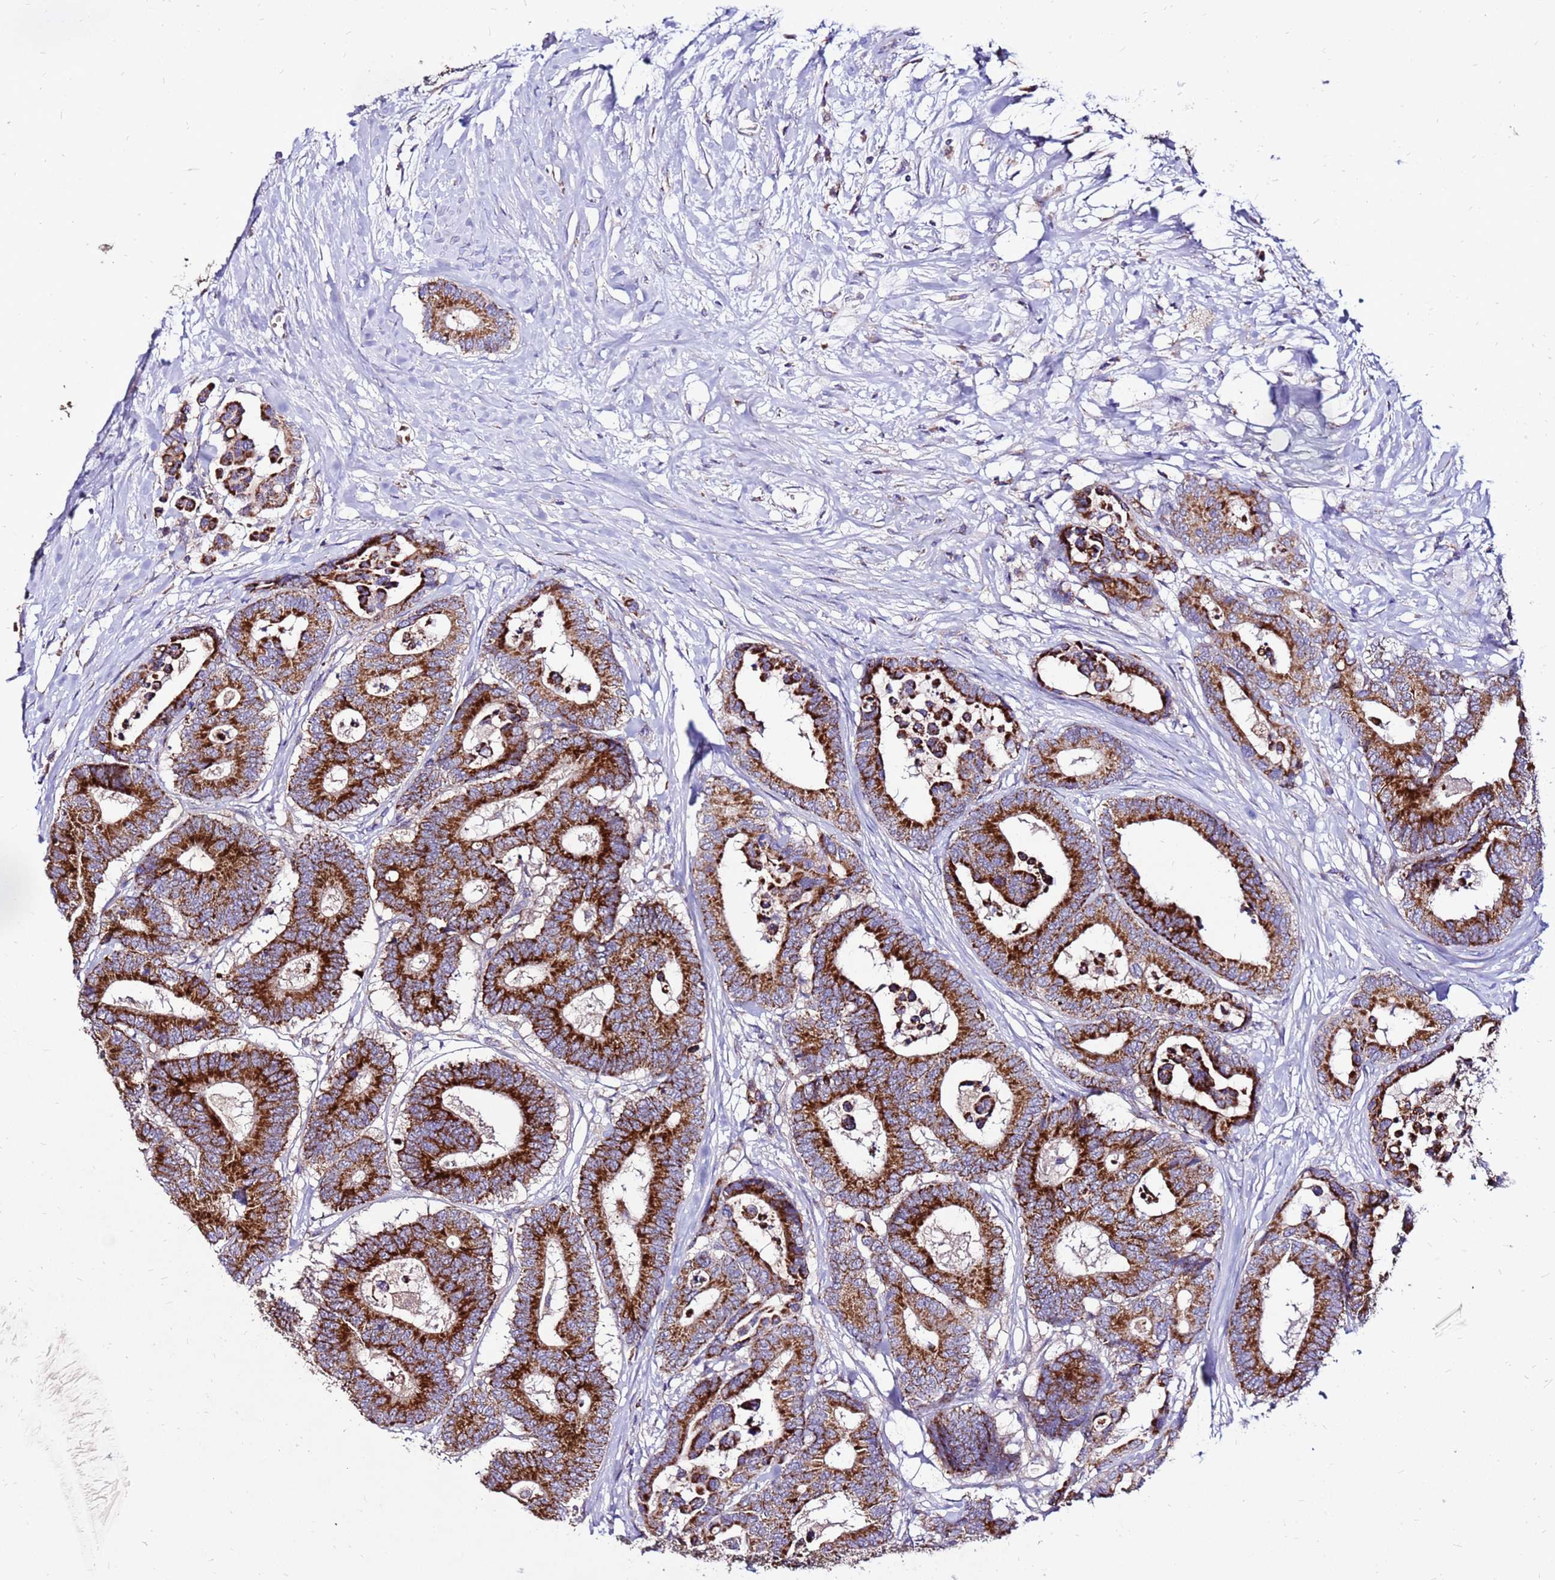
{"staining": {"intensity": "strong", "quantity": ">75%", "location": "cytoplasmic/membranous"}, "tissue": "colorectal cancer", "cell_type": "Tumor cells", "image_type": "cancer", "snomed": [{"axis": "morphology", "description": "Normal tissue, NOS"}, {"axis": "morphology", "description": "Adenocarcinoma, NOS"}, {"axis": "topography", "description": "Colon"}], "caption": "Immunohistochemistry image of neoplastic tissue: human adenocarcinoma (colorectal) stained using IHC demonstrates high levels of strong protein expression localized specifically in the cytoplasmic/membranous of tumor cells, appearing as a cytoplasmic/membranous brown color.", "gene": "SPSB3", "patient": {"sex": "male", "age": 82}}